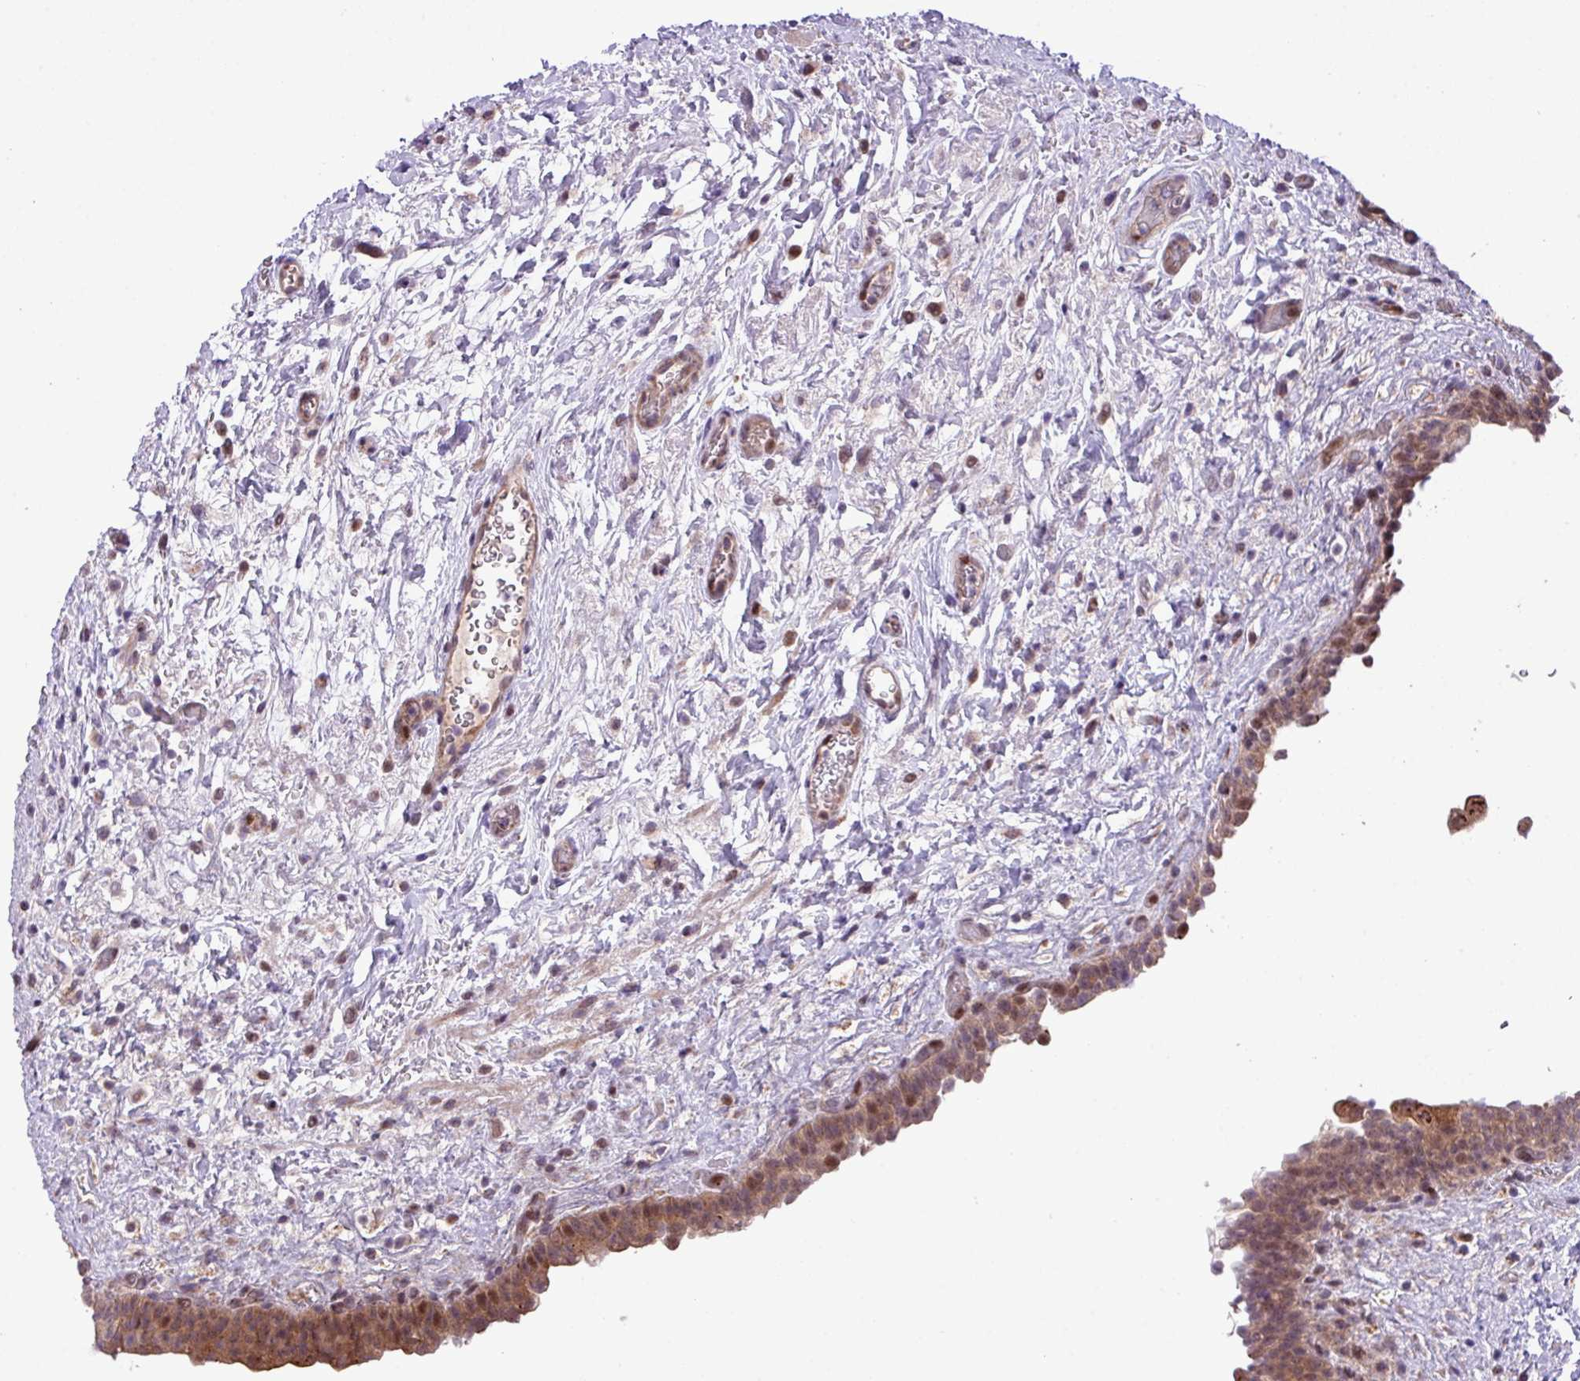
{"staining": {"intensity": "strong", "quantity": "25%-75%", "location": "cytoplasmic/membranous"}, "tissue": "urinary bladder", "cell_type": "Urothelial cells", "image_type": "normal", "snomed": [{"axis": "morphology", "description": "Normal tissue, NOS"}, {"axis": "topography", "description": "Urinary bladder"}], "caption": "Approximately 25%-75% of urothelial cells in normal human urinary bladder demonstrate strong cytoplasmic/membranous protein positivity as visualized by brown immunohistochemical staining.", "gene": "B3GNT9", "patient": {"sex": "male", "age": 69}}